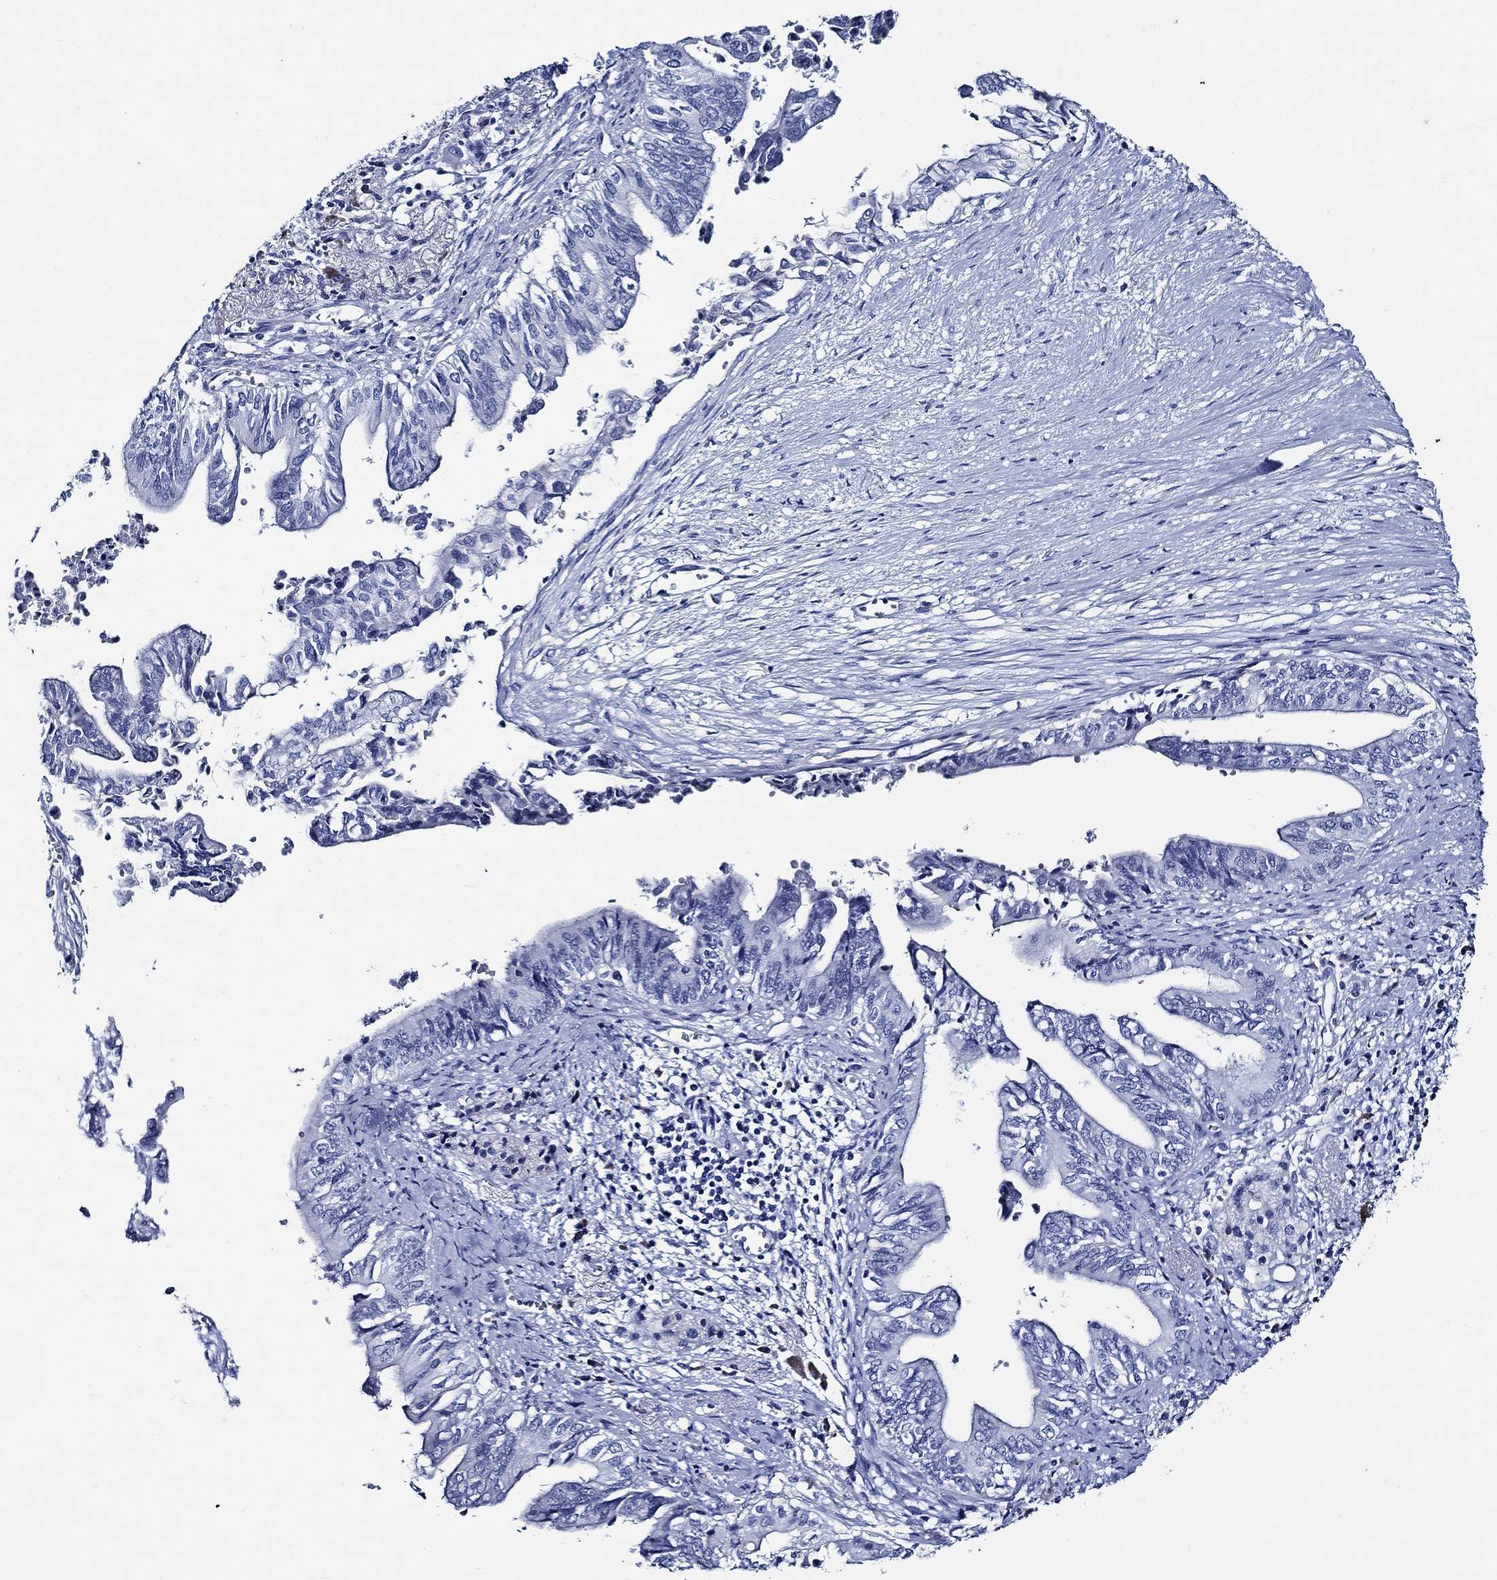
{"staining": {"intensity": "negative", "quantity": "none", "location": "none"}, "tissue": "pancreatic cancer", "cell_type": "Tumor cells", "image_type": "cancer", "snomed": [{"axis": "morphology", "description": "Adenocarcinoma, NOS"}, {"axis": "topography", "description": "Pancreas"}], "caption": "Immunohistochemistry (IHC) histopathology image of human adenocarcinoma (pancreatic) stained for a protein (brown), which exhibits no expression in tumor cells.", "gene": "WDR62", "patient": {"sex": "female", "age": 61}}